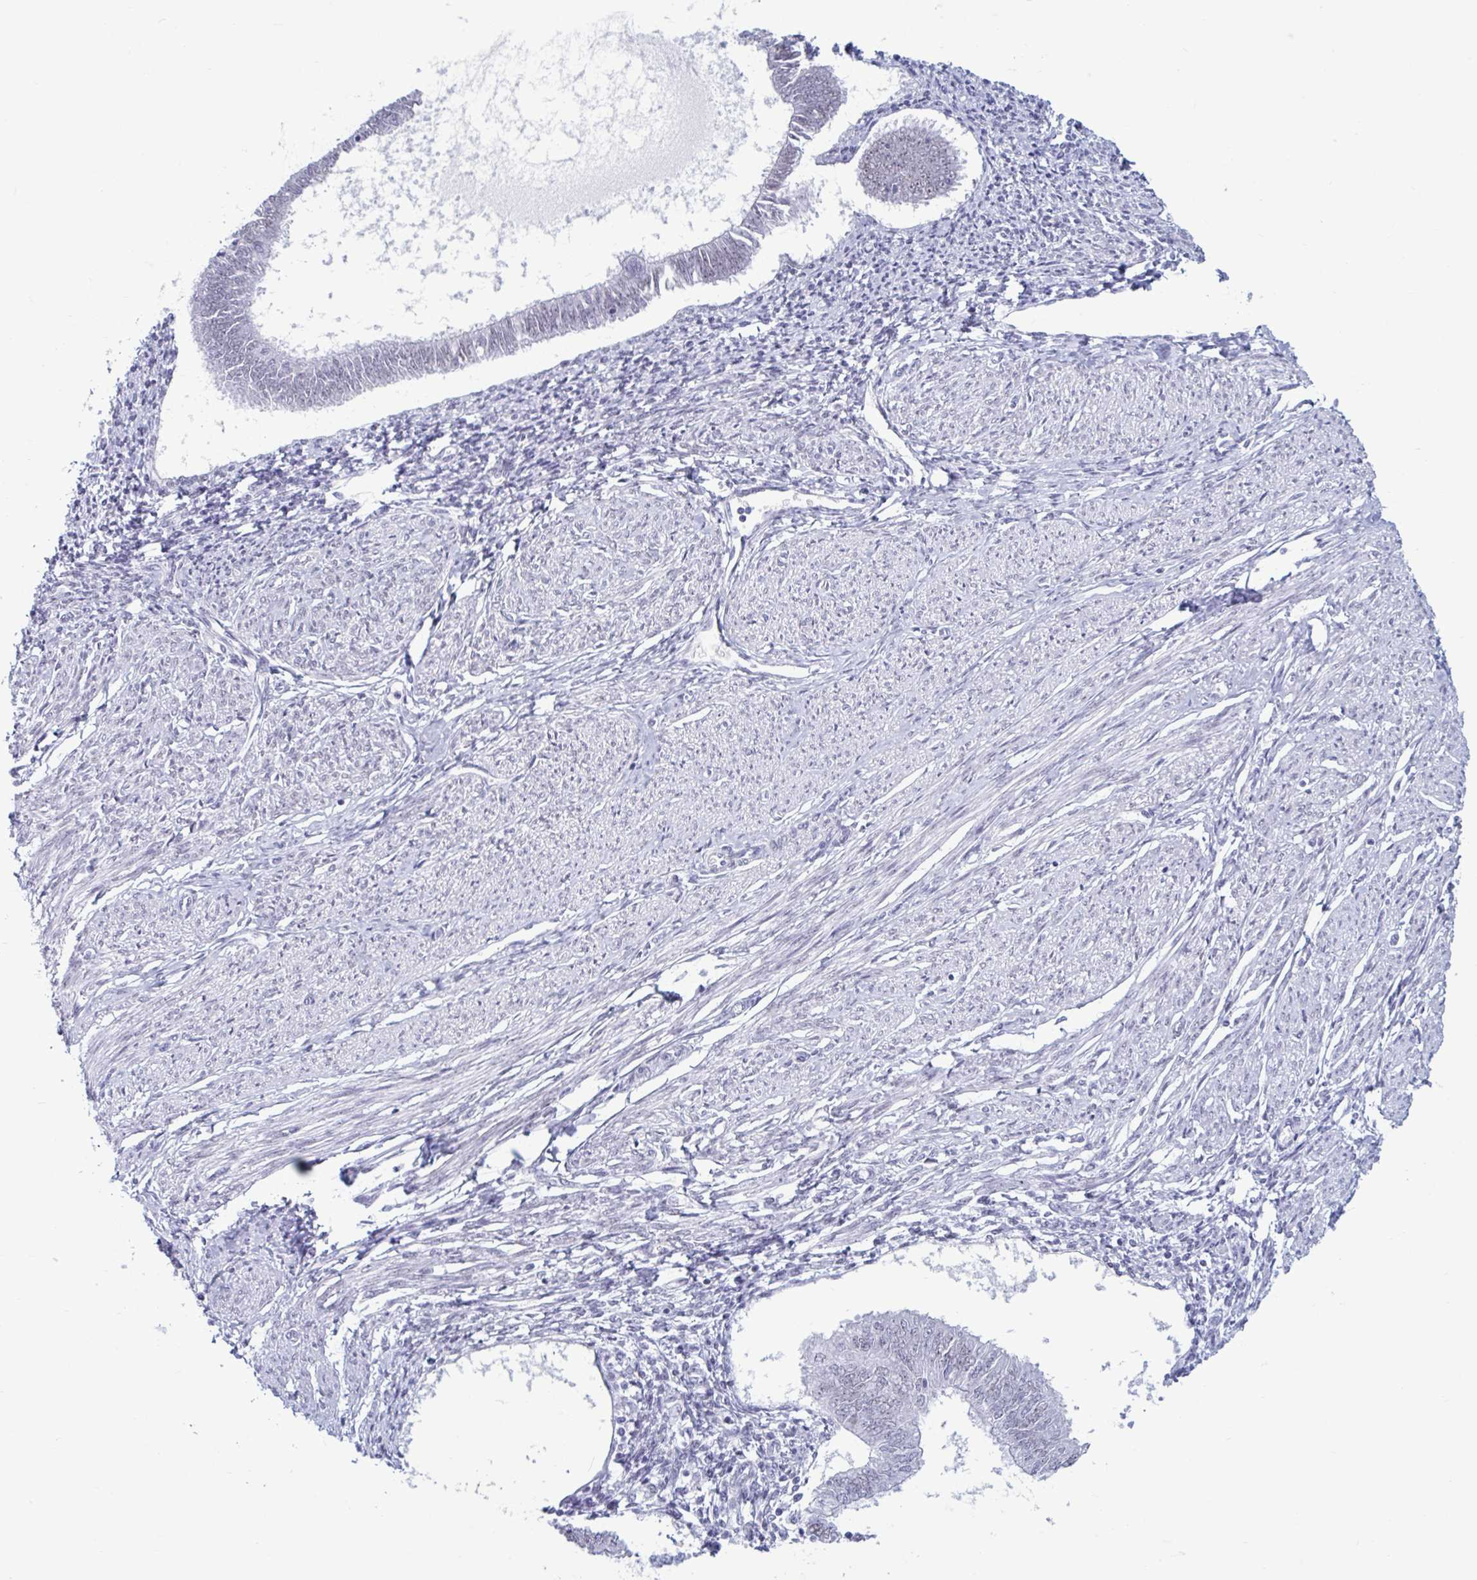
{"staining": {"intensity": "weak", "quantity": "<25%", "location": "nuclear"}, "tissue": "endometrial cancer", "cell_type": "Tumor cells", "image_type": "cancer", "snomed": [{"axis": "morphology", "description": "Adenocarcinoma, NOS"}, {"axis": "topography", "description": "Endometrium"}], "caption": "Tumor cells show no significant protein positivity in endometrial cancer (adenocarcinoma).", "gene": "MSMB", "patient": {"sex": "female", "age": 58}}